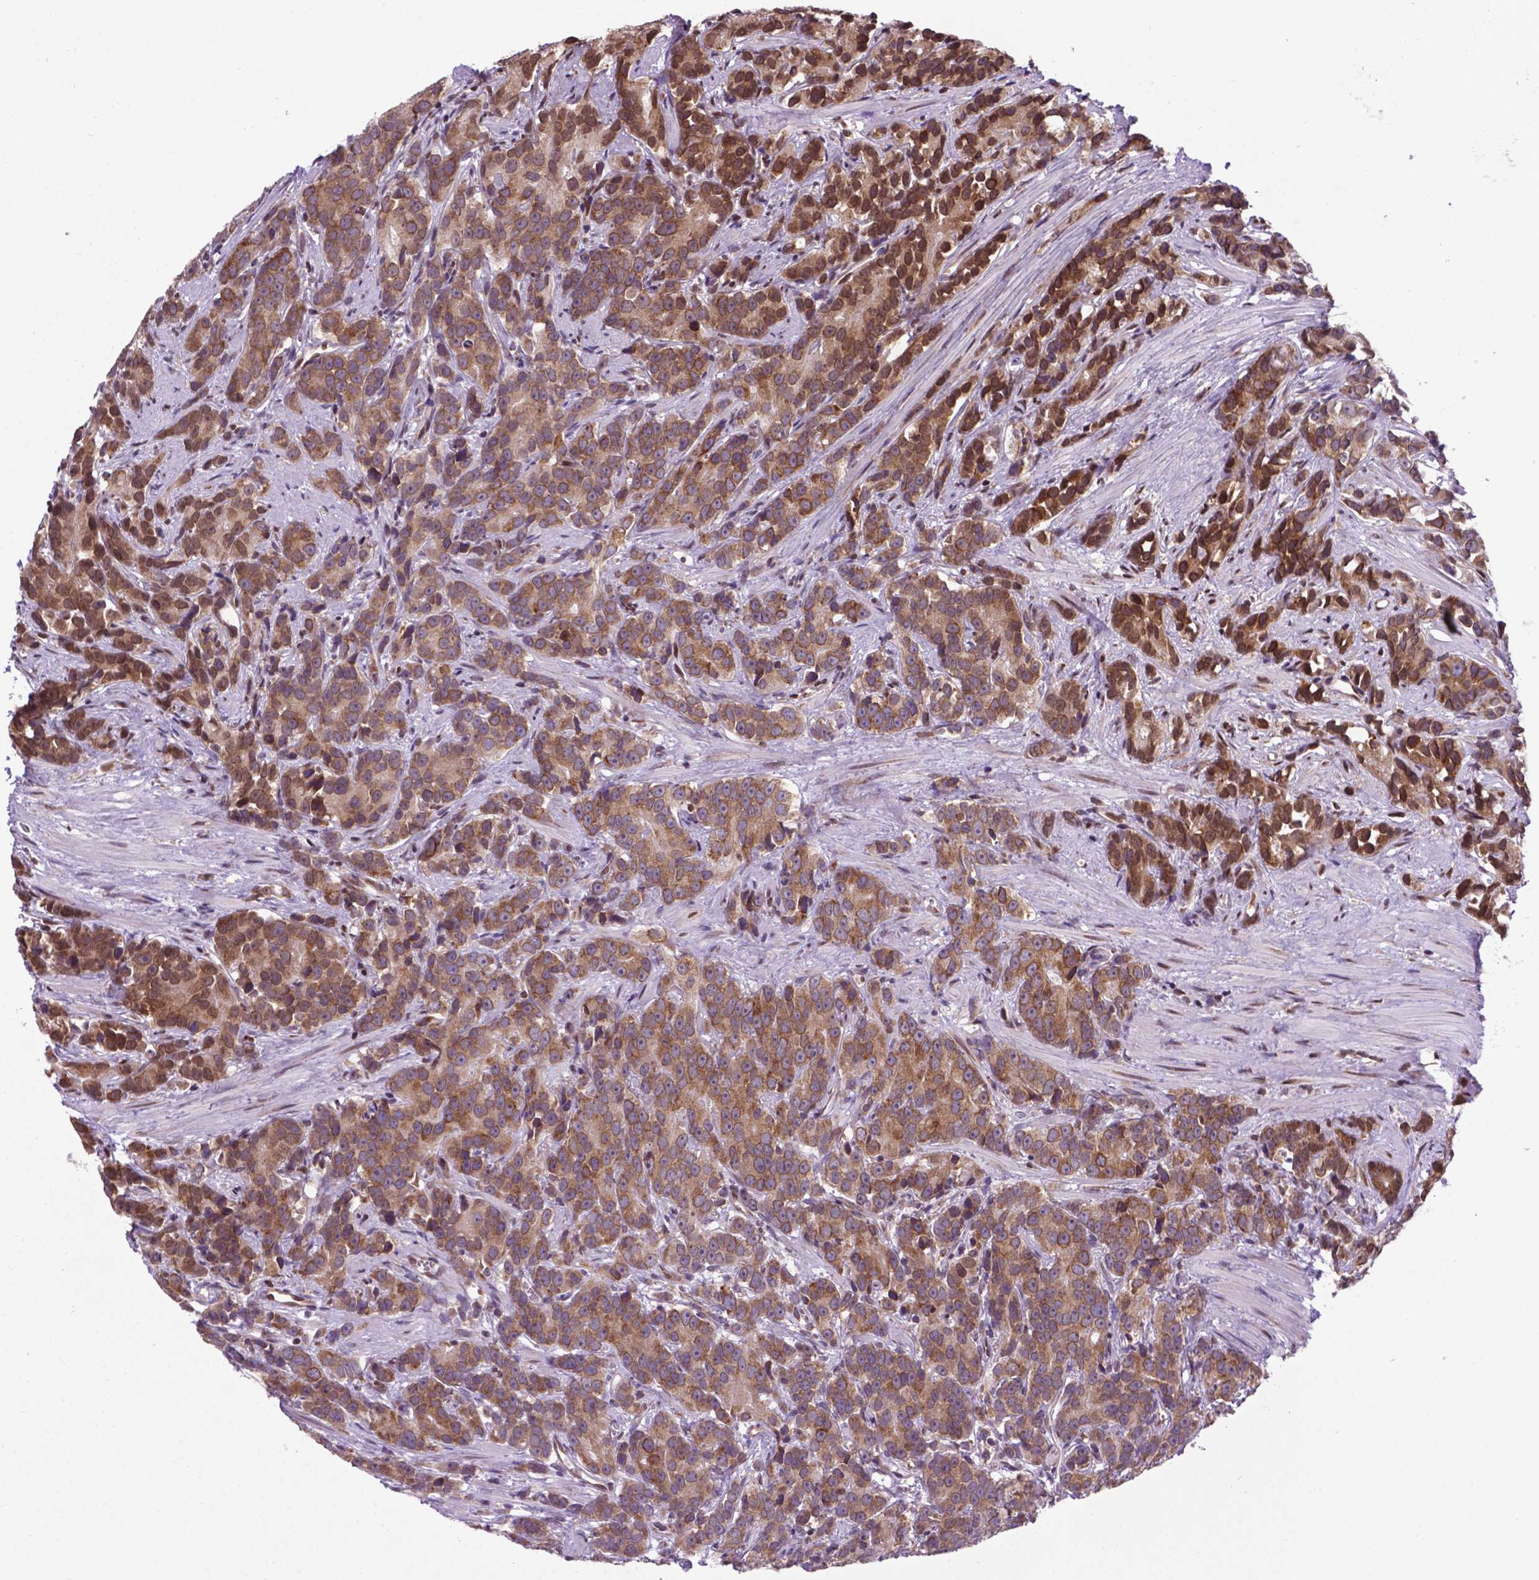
{"staining": {"intensity": "moderate", "quantity": ">75%", "location": "cytoplasmic/membranous"}, "tissue": "prostate cancer", "cell_type": "Tumor cells", "image_type": "cancer", "snomed": [{"axis": "morphology", "description": "Adenocarcinoma, High grade"}, {"axis": "topography", "description": "Prostate"}], "caption": "Prostate cancer stained with DAB immunohistochemistry (IHC) shows medium levels of moderate cytoplasmic/membranous staining in approximately >75% of tumor cells.", "gene": "WDR83OS", "patient": {"sex": "male", "age": 90}}